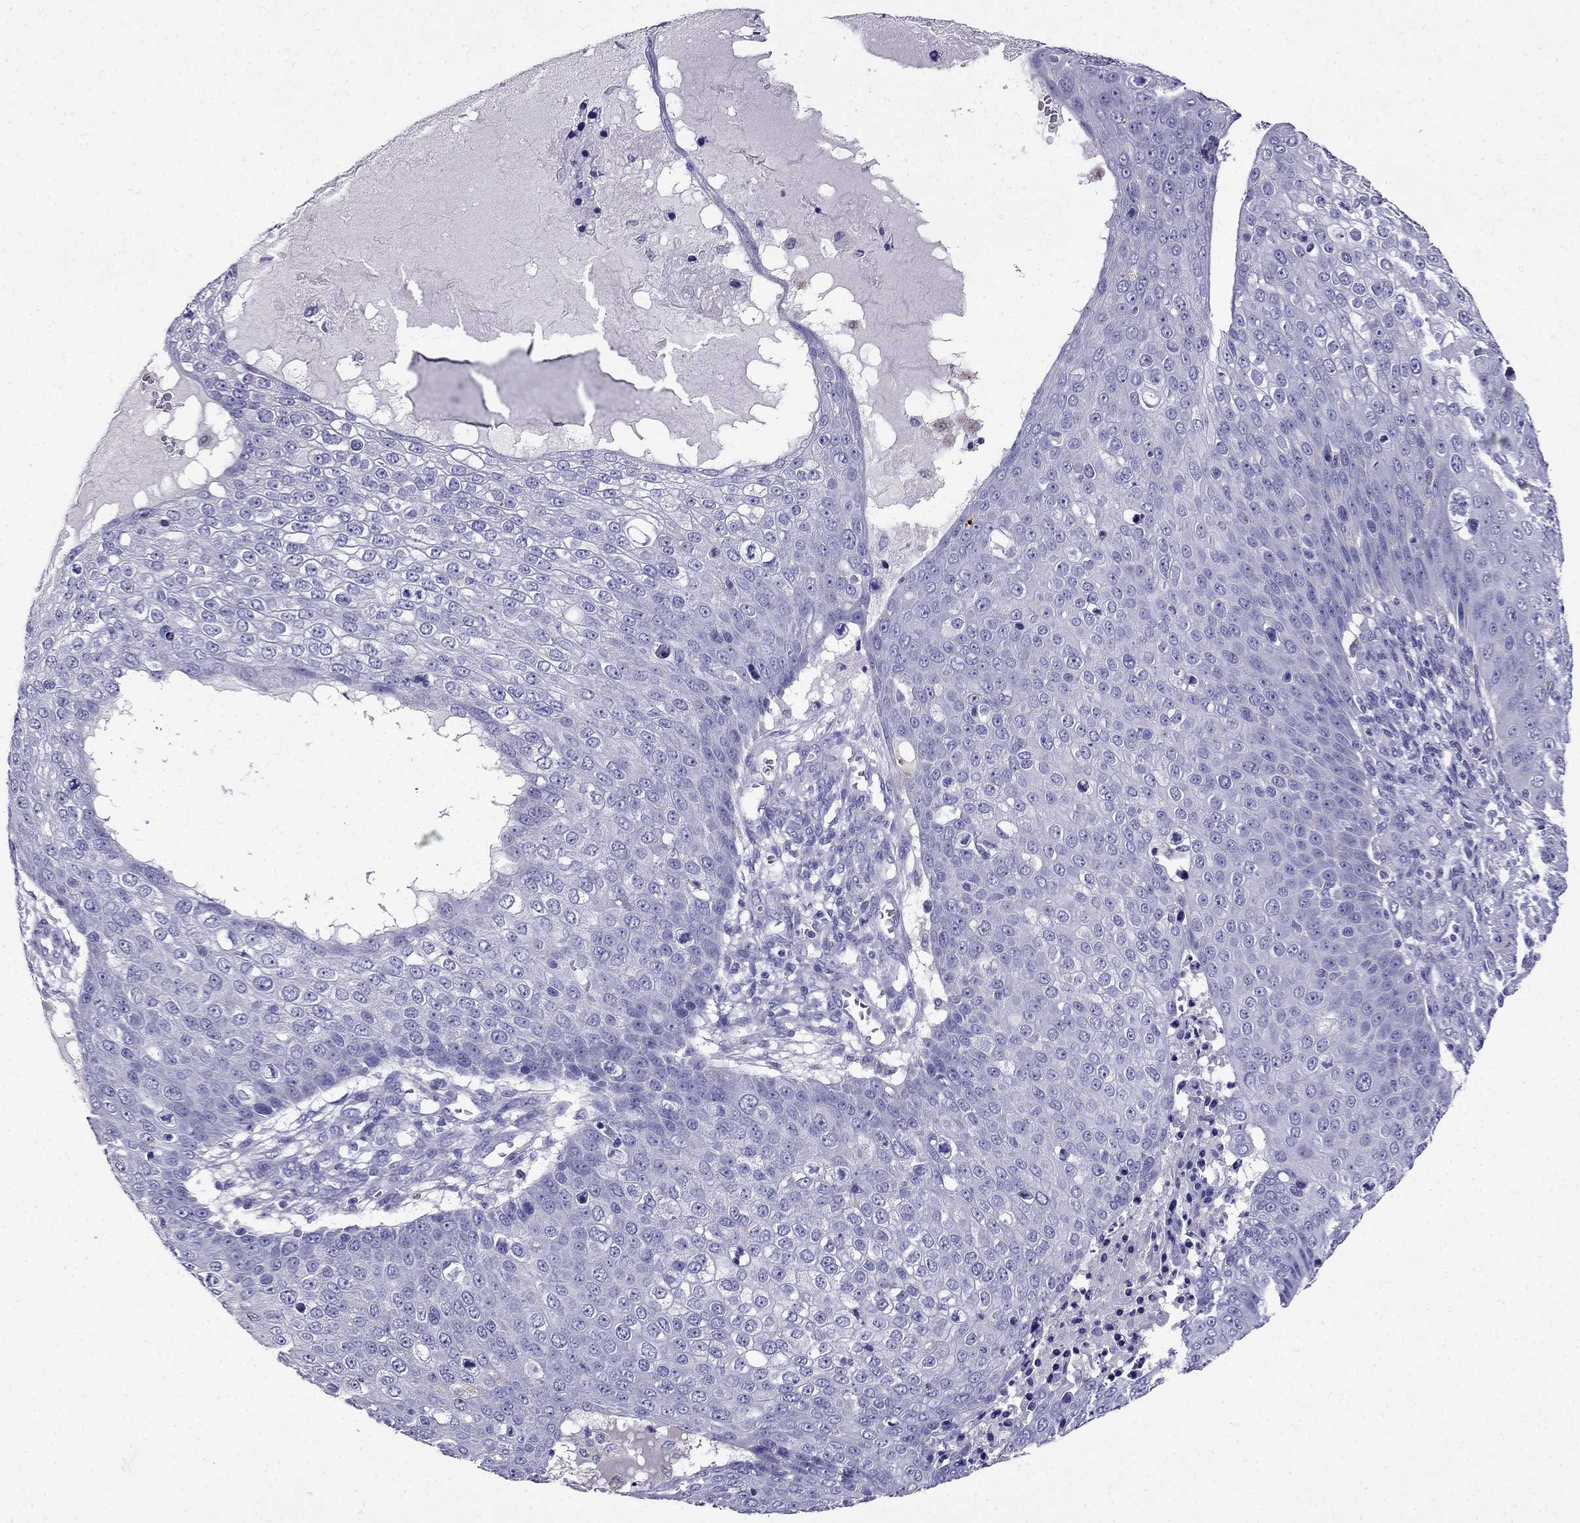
{"staining": {"intensity": "negative", "quantity": "none", "location": "none"}, "tissue": "skin cancer", "cell_type": "Tumor cells", "image_type": "cancer", "snomed": [{"axis": "morphology", "description": "Squamous cell carcinoma, NOS"}, {"axis": "topography", "description": "Skin"}], "caption": "Protein analysis of squamous cell carcinoma (skin) exhibits no significant expression in tumor cells.", "gene": "PTH", "patient": {"sex": "male", "age": 71}}